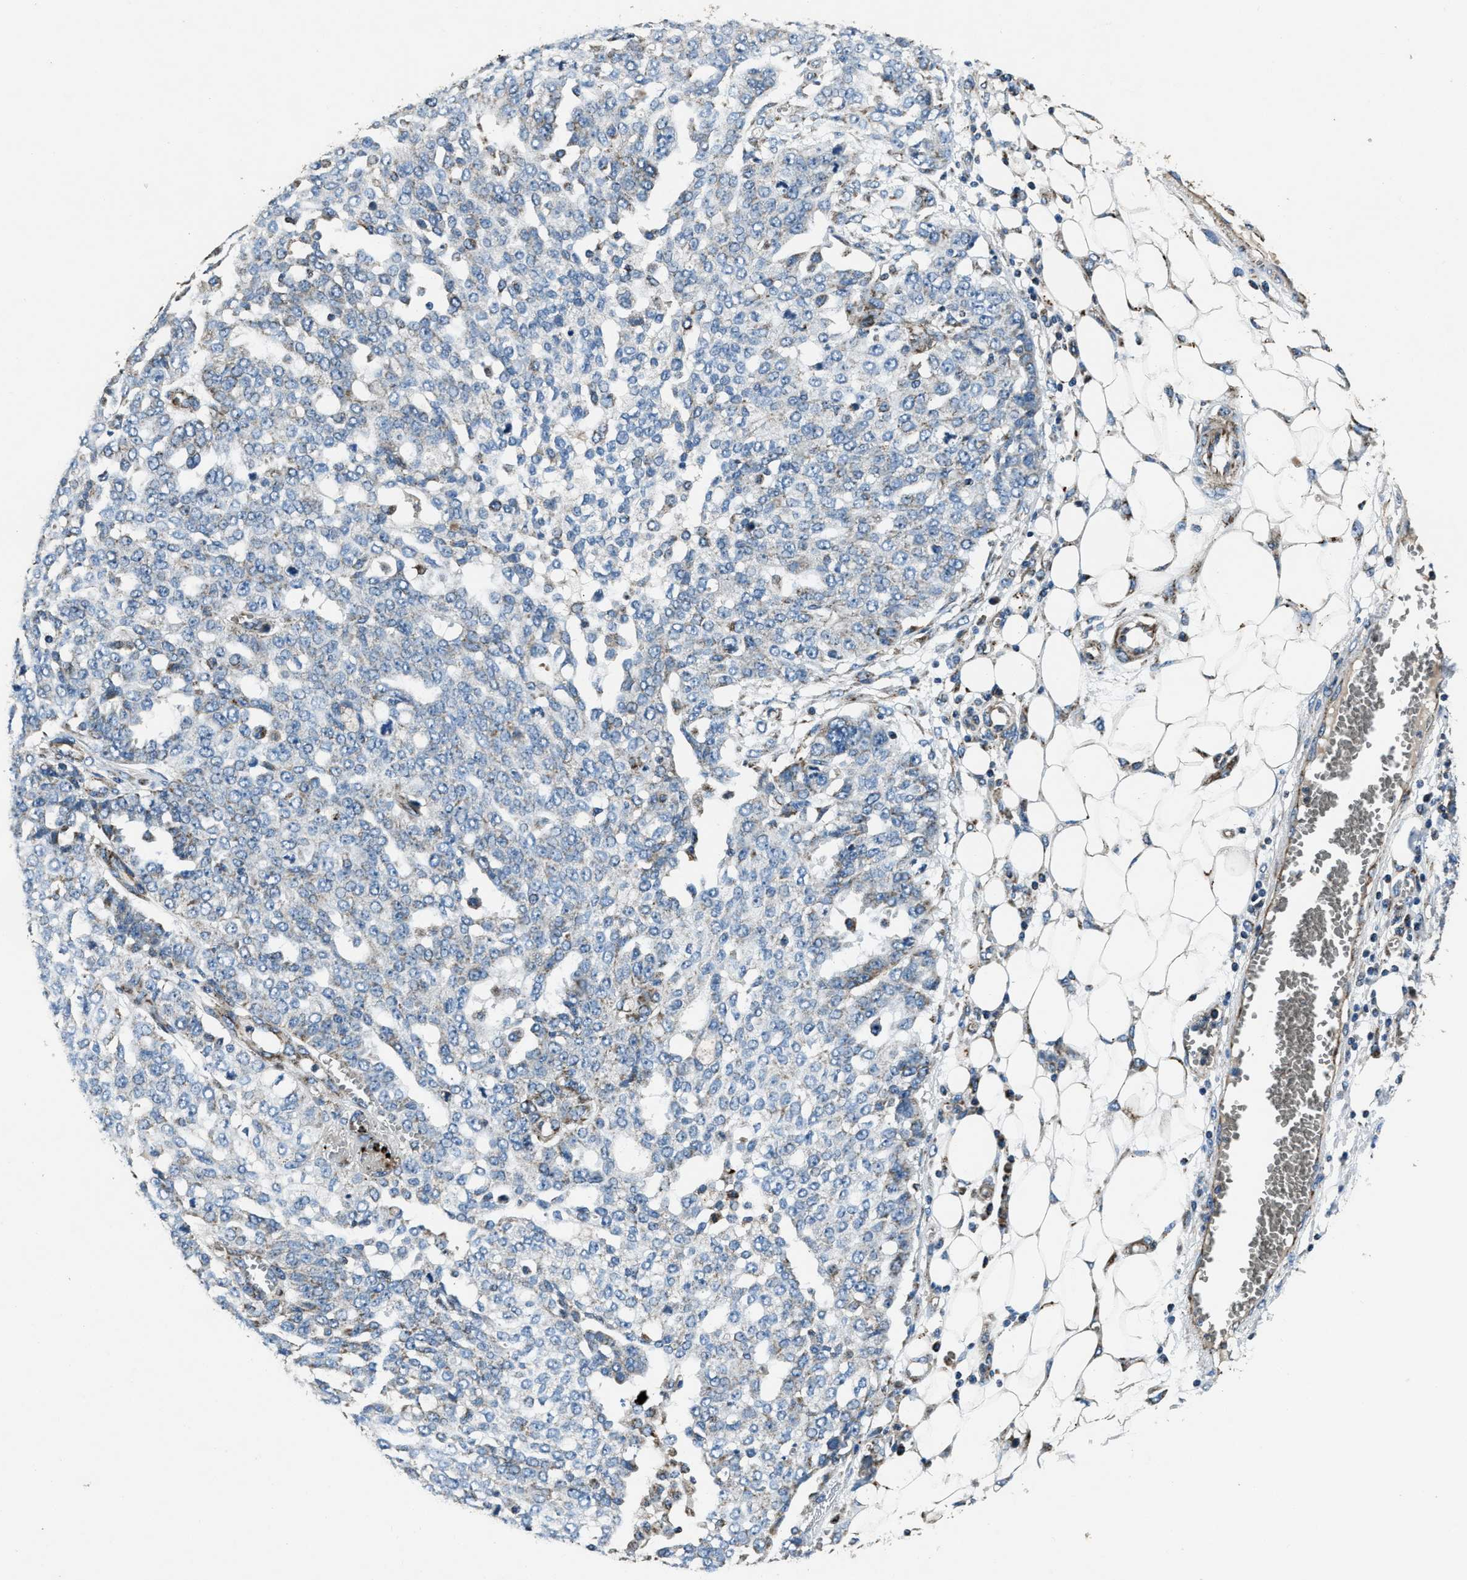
{"staining": {"intensity": "weak", "quantity": "<25%", "location": "cytoplasmic/membranous"}, "tissue": "ovarian cancer", "cell_type": "Tumor cells", "image_type": "cancer", "snomed": [{"axis": "morphology", "description": "Cystadenocarcinoma, serous, NOS"}, {"axis": "topography", "description": "Soft tissue"}, {"axis": "topography", "description": "Ovary"}], "caption": "A high-resolution micrograph shows IHC staining of ovarian cancer, which shows no significant positivity in tumor cells. (DAB (3,3'-diaminobenzidine) immunohistochemistry with hematoxylin counter stain).", "gene": "OGDH", "patient": {"sex": "female", "age": 57}}